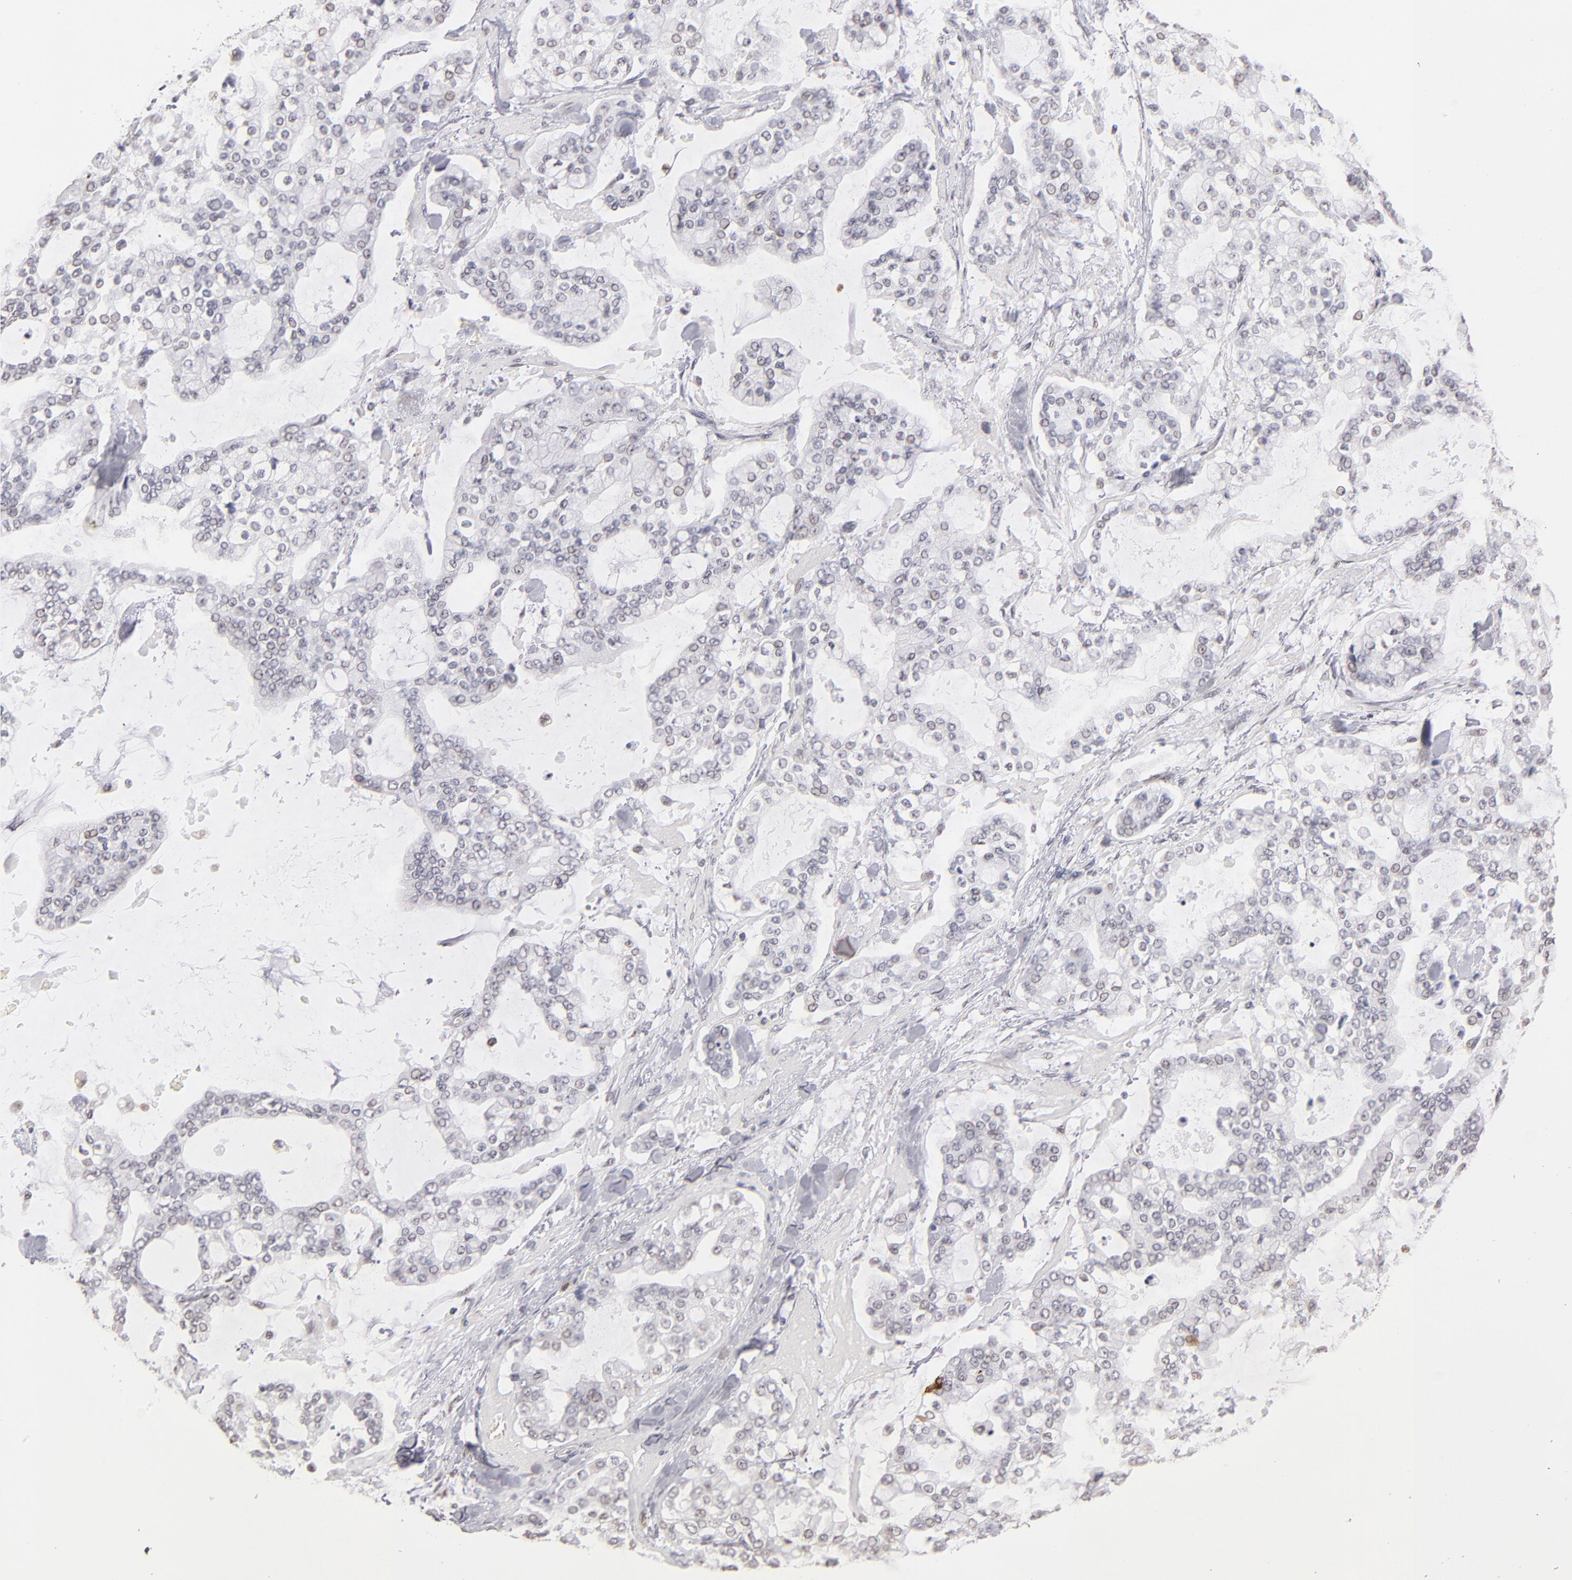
{"staining": {"intensity": "negative", "quantity": "none", "location": "none"}, "tissue": "stomach cancer", "cell_type": "Tumor cells", "image_type": "cancer", "snomed": [{"axis": "morphology", "description": "Normal tissue, NOS"}, {"axis": "morphology", "description": "Adenocarcinoma, NOS"}, {"axis": "topography", "description": "Stomach, upper"}, {"axis": "topography", "description": "Stomach"}], "caption": "Immunohistochemical staining of human stomach cancer (adenocarcinoma) reveals no significant staining in tumor cells. (Brightfield microscopy of DAB (3,3'-diaminobenzidine) IHC at high magnification).", "gene": "MGAM", "patient": {"sex": "male", "age": 76}}